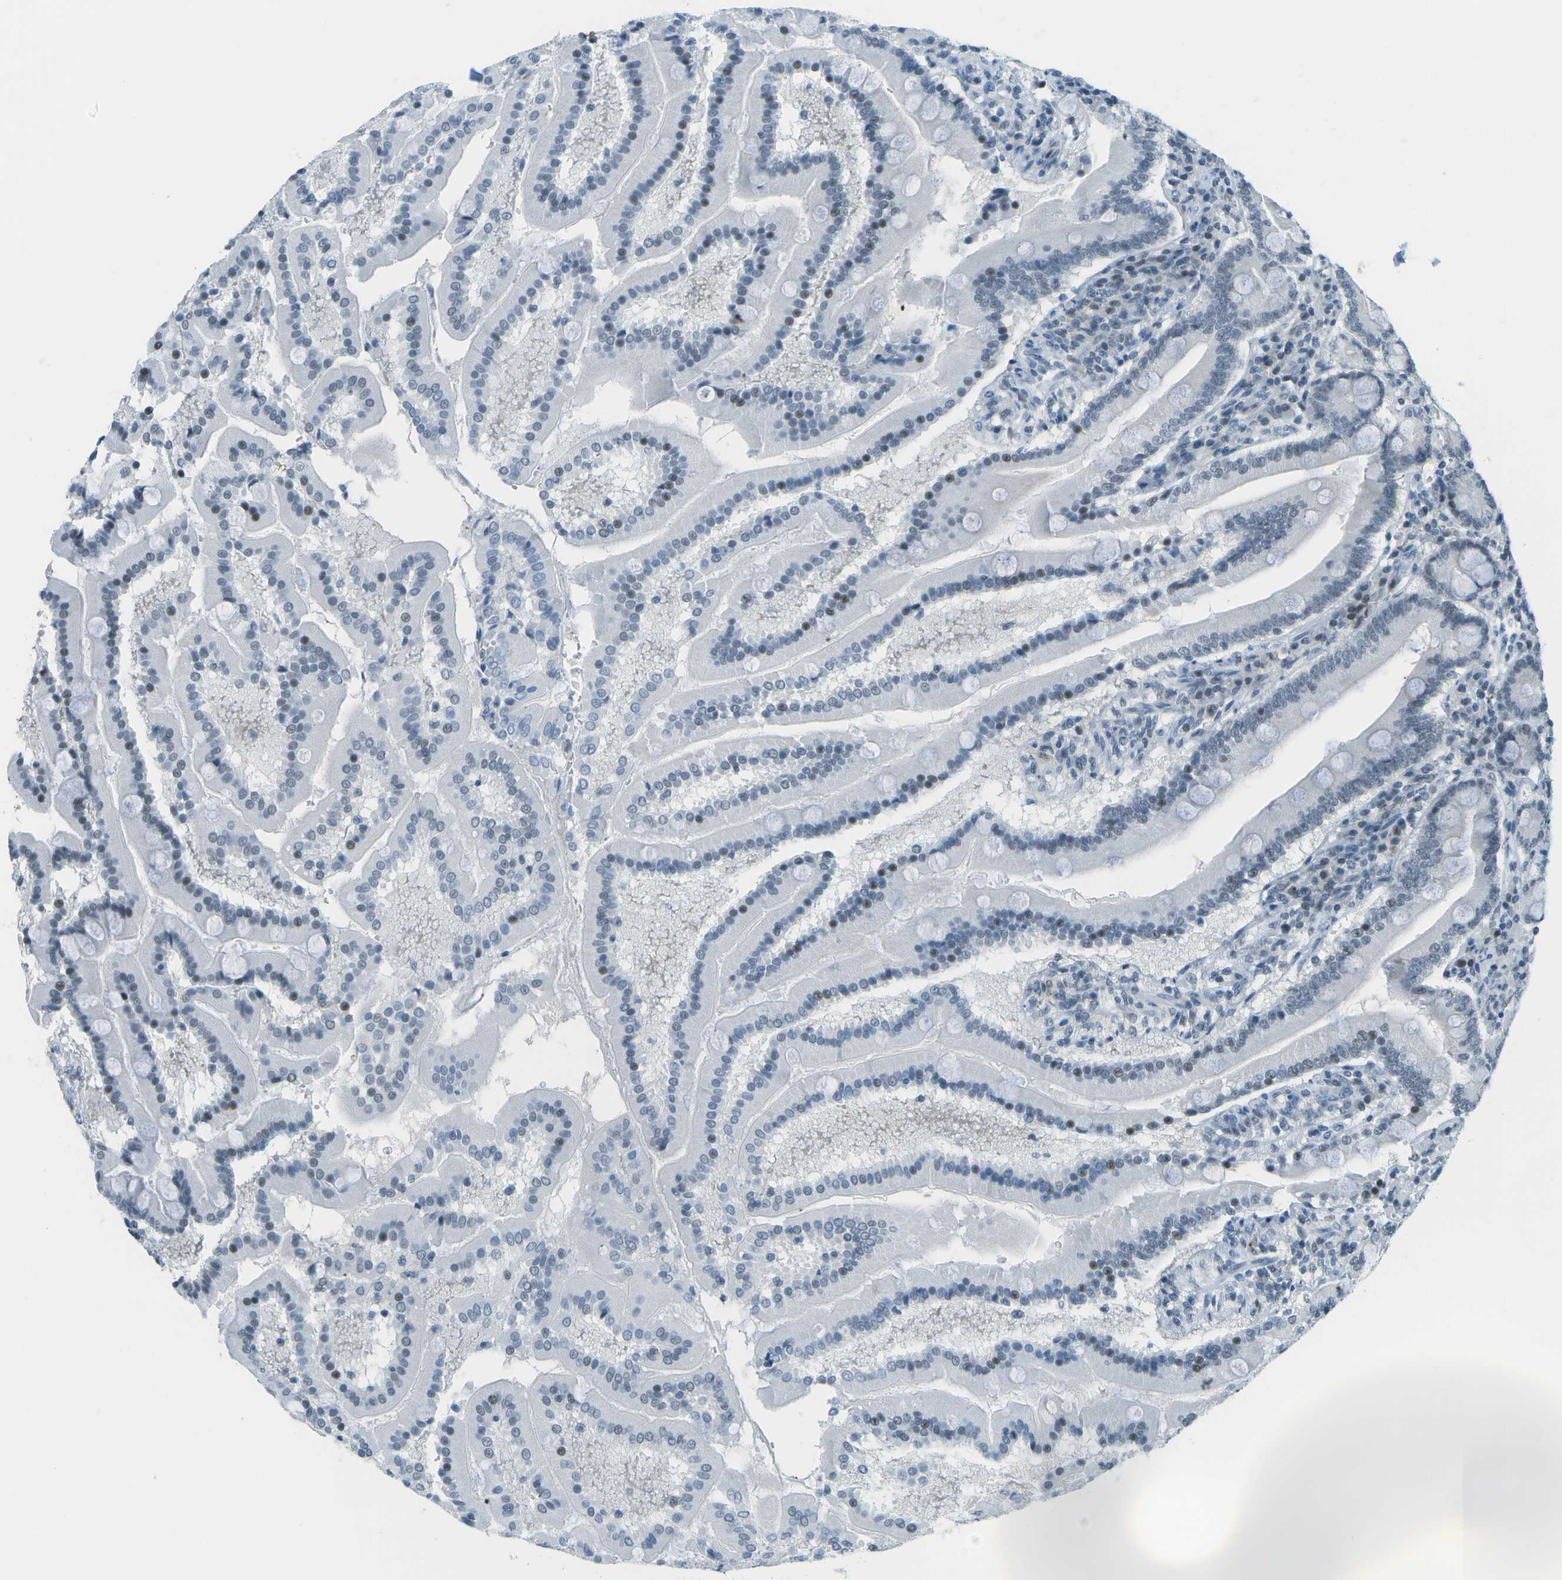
{"staining": {"intensity": "moderate", "quantity": "<25%", "location": "nuclear"}, "tissue": "duodenum", "cell_type": "Glandular cells", "image_type": "normal", "snomed": [{"axis": "morphology", "description": "Normal tissue, NOS"}, {"axis": "topography", "description": "Duodenum"}], "caption": "Immunohistochemical staining of benign human duodenum exhibits moderate nuclear protein positivity in approximately <25% of glandular cells. (IHC, brightfield microscopy, high magnification).", "gene": "NEK11", "patient": {"sex": "male", "age": 50}}